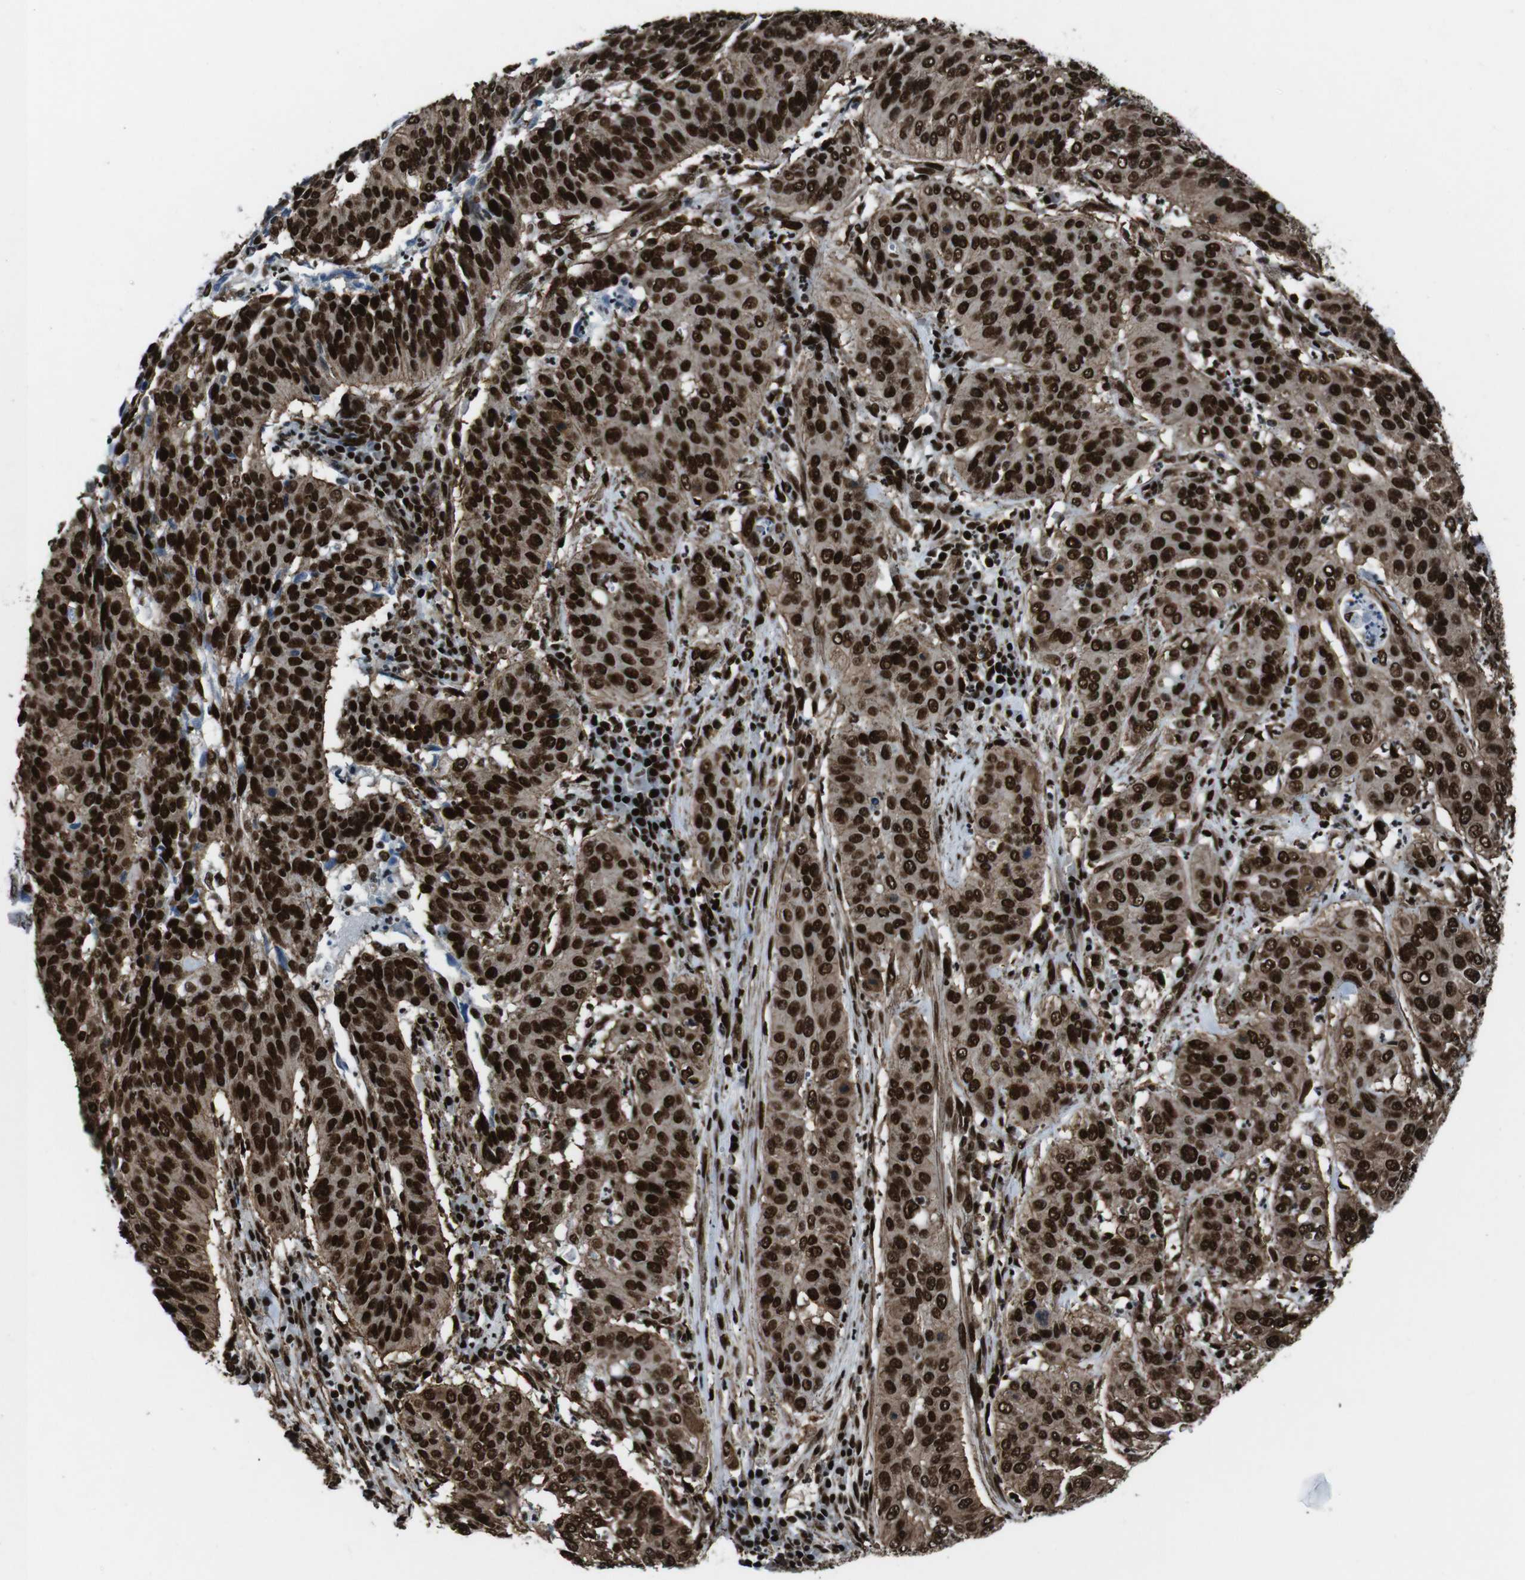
{"staining": {"intensity": "strong", "quantity": ">75%", "location": "cytoplasmic/membranous,nuclear"}, "tissue": "cervical cancer", "cell_type": "Tumor cells", "image_type": "cancer", "snomed": [{"axis": "morphology", "description": "Normal tissue, NOS"}, {"axis": "morphology", "description": "Squamous cell carcinoma, NOS"}, {"axis": "topography", "description": "Cervix"}], "caption": "The micrograph reveals staining of squamous cell carcinoma (cervical), revealing strong cytoplasmic/membranous and nuclear protein staining (brown color) within tumor cells. The staining was performed using DAB (3,3'-diaminobenzidine) to visualize the protein expression in brown, while the nuclei were stained in blue with hematoxylin (Magnification: 20x).", "gene": "HNRNPU", "patient": {"sex": "female", "age": 39}}